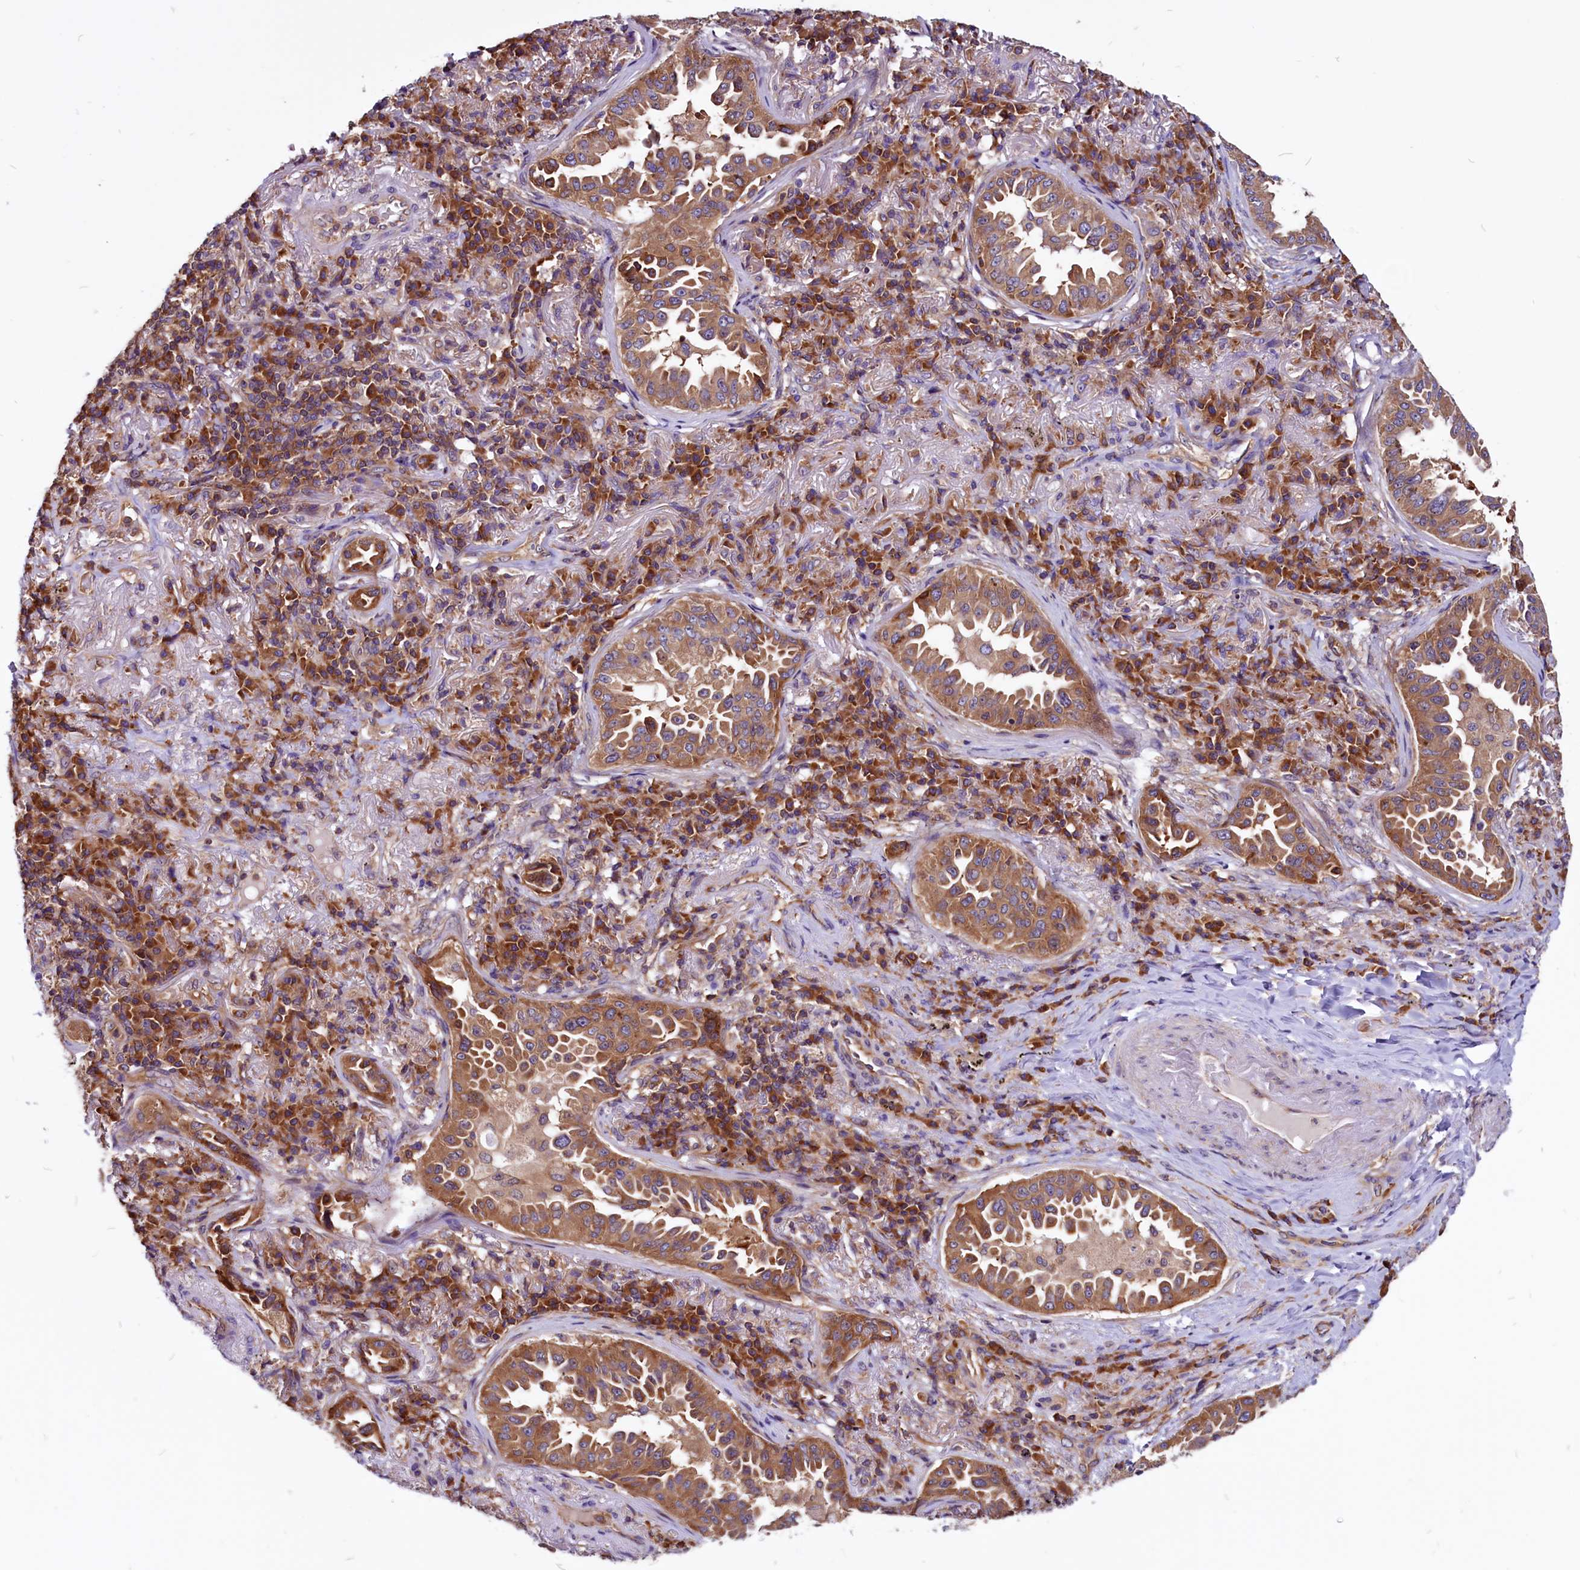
{"staining": {"intensity": "moderate", "quantity": ">75%", "location": "cytoplasmic/membranous"}, "tissue": "lung cancer", "cell_type": "Tumor cells", "image_type": "cancer", "snomed": [{"axis": "morphology", "description": "Adenocarcinoma, NOS"}, {"axis": "topography", "description": "Lung"}], "caption": "Adenocarcinoma (lung) was stained to show a protein in brown. There is medium levels of moderate cytoplasmic/membranous positivity in about >75% of tumor cells. (Brightfield microscopy of DAB IHC at high magnification).", "gene": "EIF3G", "patient": {"sex": "female", "age": 69}}